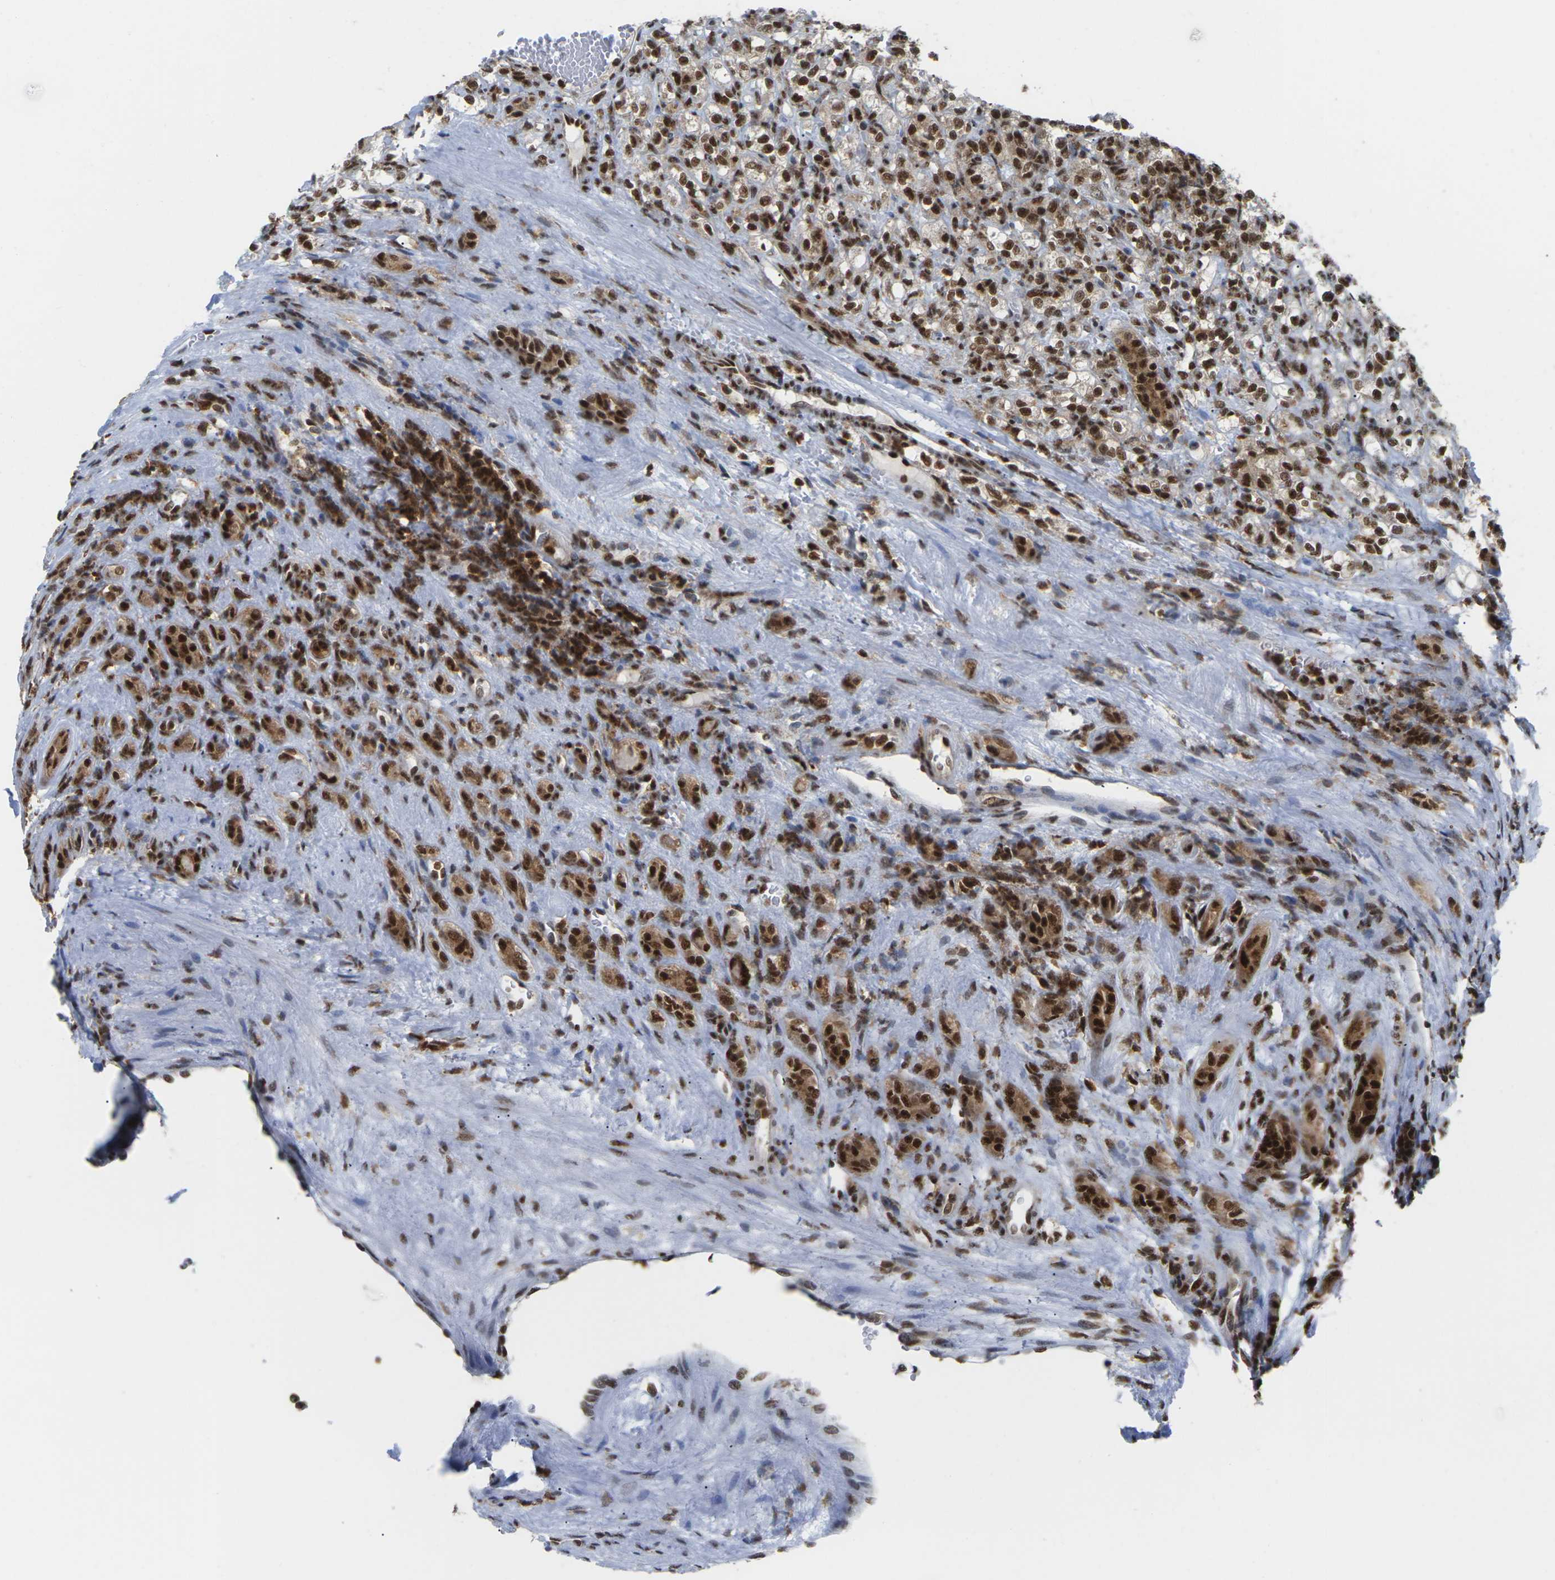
{"staining": {"intensity": "strong", "quantity": ">75%", "location": "cytoplasmic/membranous,nuclear"}, "tissue": "renal cancer", "cell_type": "Tumor cells", "image_type": "cancer", "snomed": [{"axis": "morphology", "description": "Adenocarcinoma, NOS"}, {"axis": "topography", "description": "Kidney"}], "caption": "The image reveals a brown stain indicating the presence of a protein in the cytoplasmic/membranous and nuclear of tumor cells in adenocarcinoma (renal).", "gene": "MAGOH", "patient": {"sex": "male", "age": 61}}